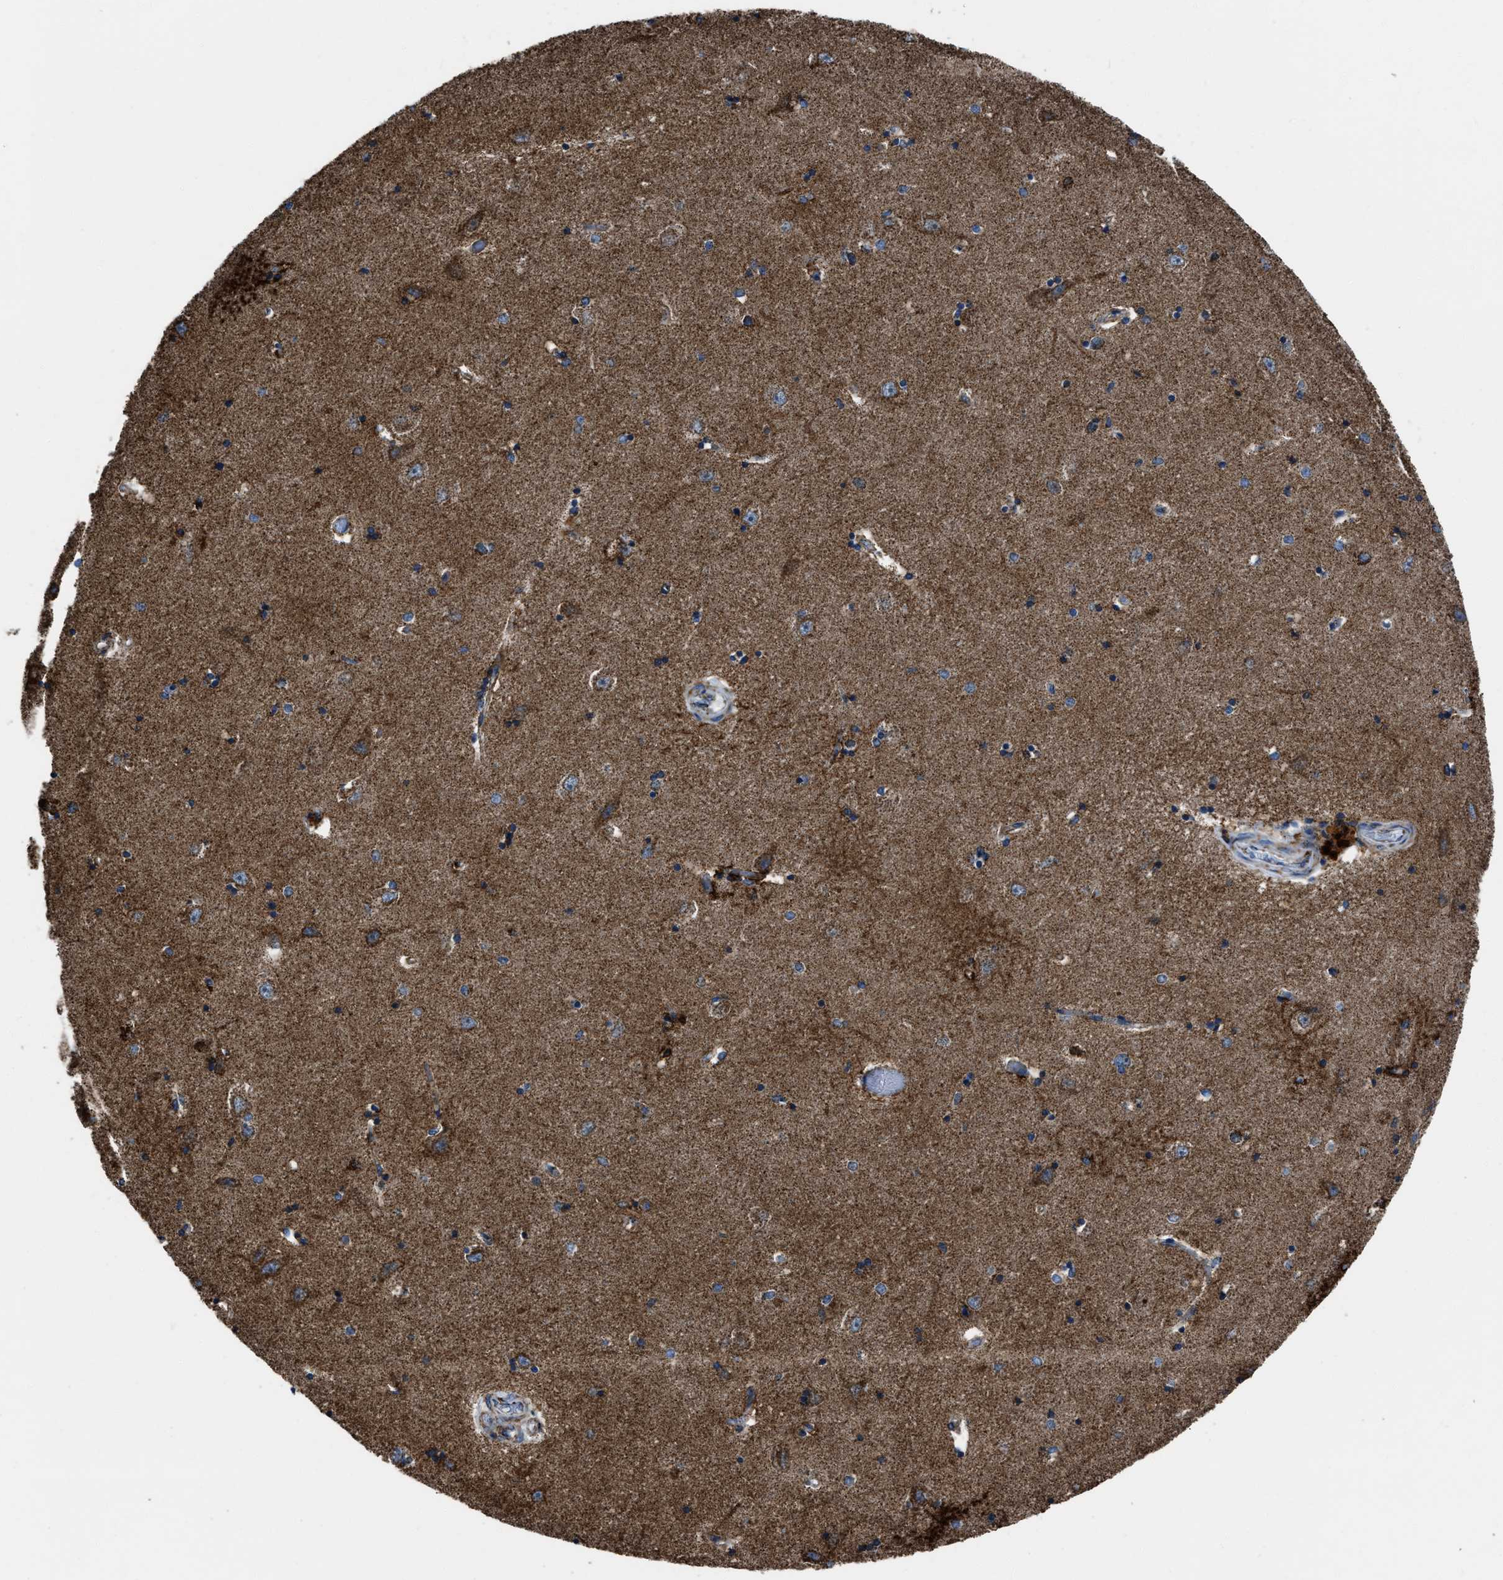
{"staining": {"intensity": "moderate", "quantity": ">75%", "location": "cytoplasmic/membranous"}, "tissue": "hippocampus", "cell_type": "Glial cells", "image_type": "normal", "snomed": [{"axis": "morphology", "description": "Normal tissue, NOS"}, {"axis": "topography", "description": "Hippocampus"}], "caption": "Glial cells reveal moderate cytoplasmic/membranous expression in about >75% of cells in benign hippocampus. The staining was performed using DAB to visualize the protein expression in brown, while the nuclei were stained in blue with hematoxylin (Magnification: 20x).", "gene": "NSD3", "patient": {"sex": "male", "age": 45}}